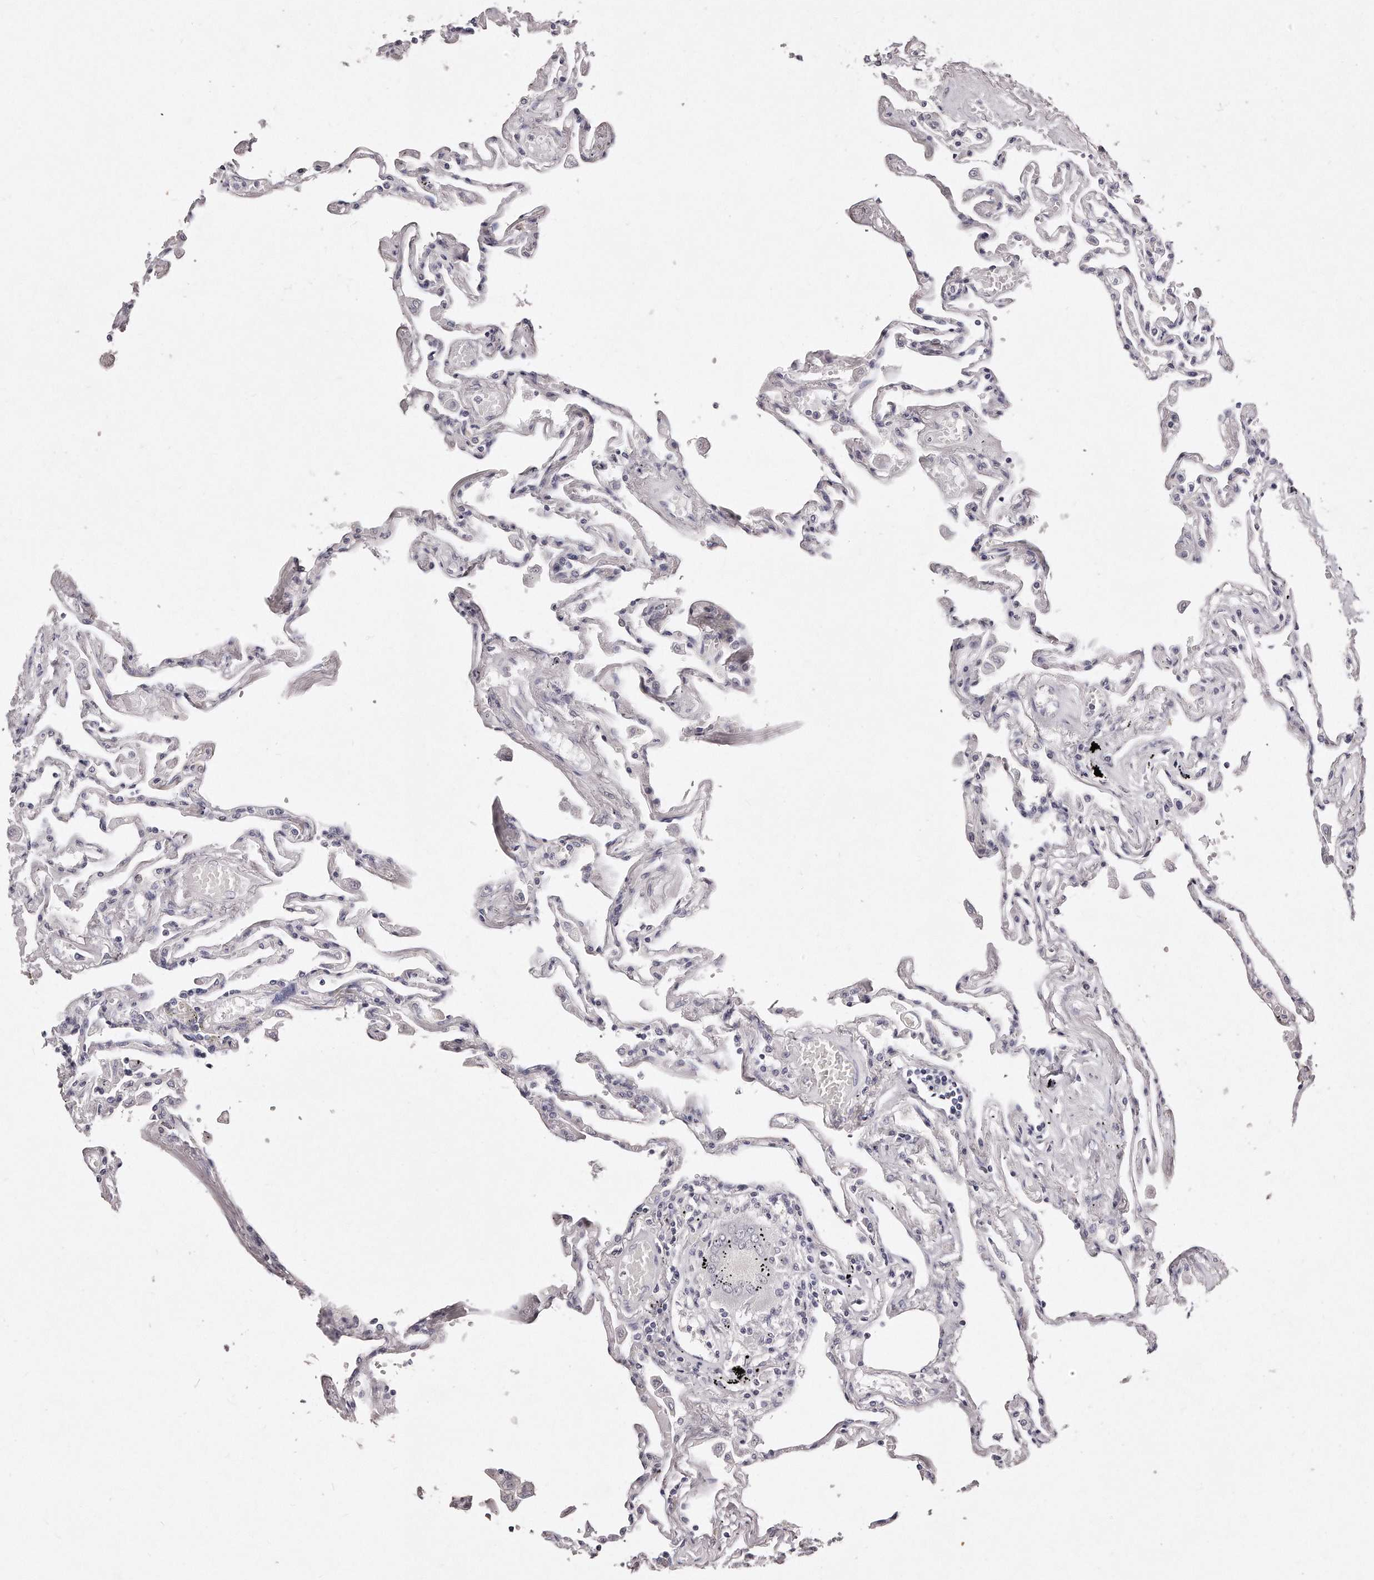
{"staining": {"intensity": "negative", "quantity": "none", "location": "none"}, "tissue": "lung", "cell_type": "Alveolar cells", "image_type": "normal", "snomed": [{"axis": "morphology", "description": "Normal tissue, NOS"}, {"axis": "topography", "description": "Lung"}], "caption": "Immunohistochemical staining of unremarkable human lung shows no significant expression in alveolar cells.", "gene": "GDA", "patient": {"sex": "female", "age": 67}}